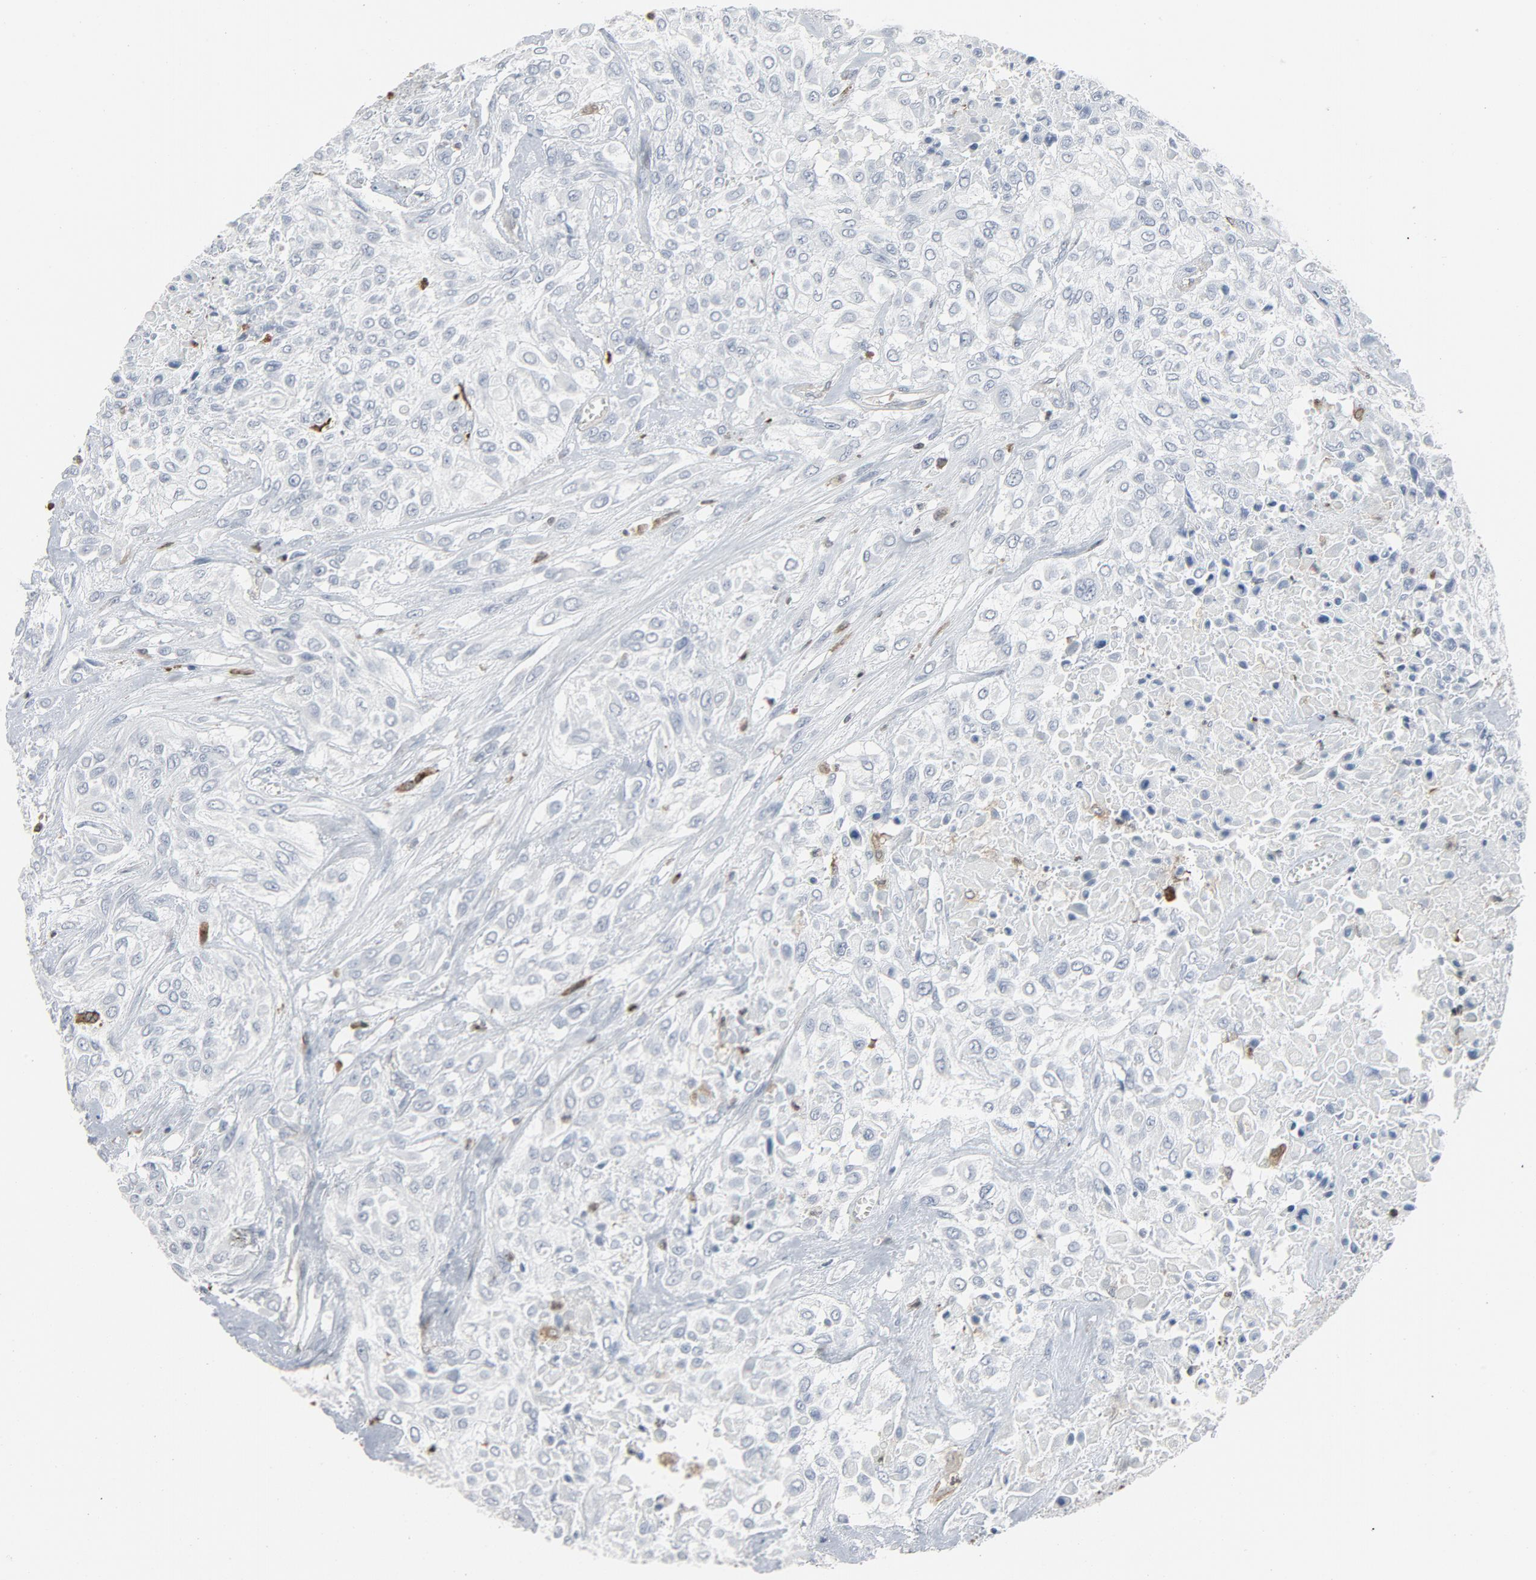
{"staining": {"intensity": "negative", "quantity": "none", "location": "none"}, "tissue": "urothelial cancer", "cell_type": "Tumor cells", "image_type": "cancer", "snomed": [{"axis": "morphology", "description": "Urothelial carcinoma, High grade"}, {"axis": "topography", "description": "Urinary bladder"}], "caption": "Tumor cells show no significant expression in urothelial cancer.", "gene": "LCP2", "patient": {"sex": "male", "age": 57}}